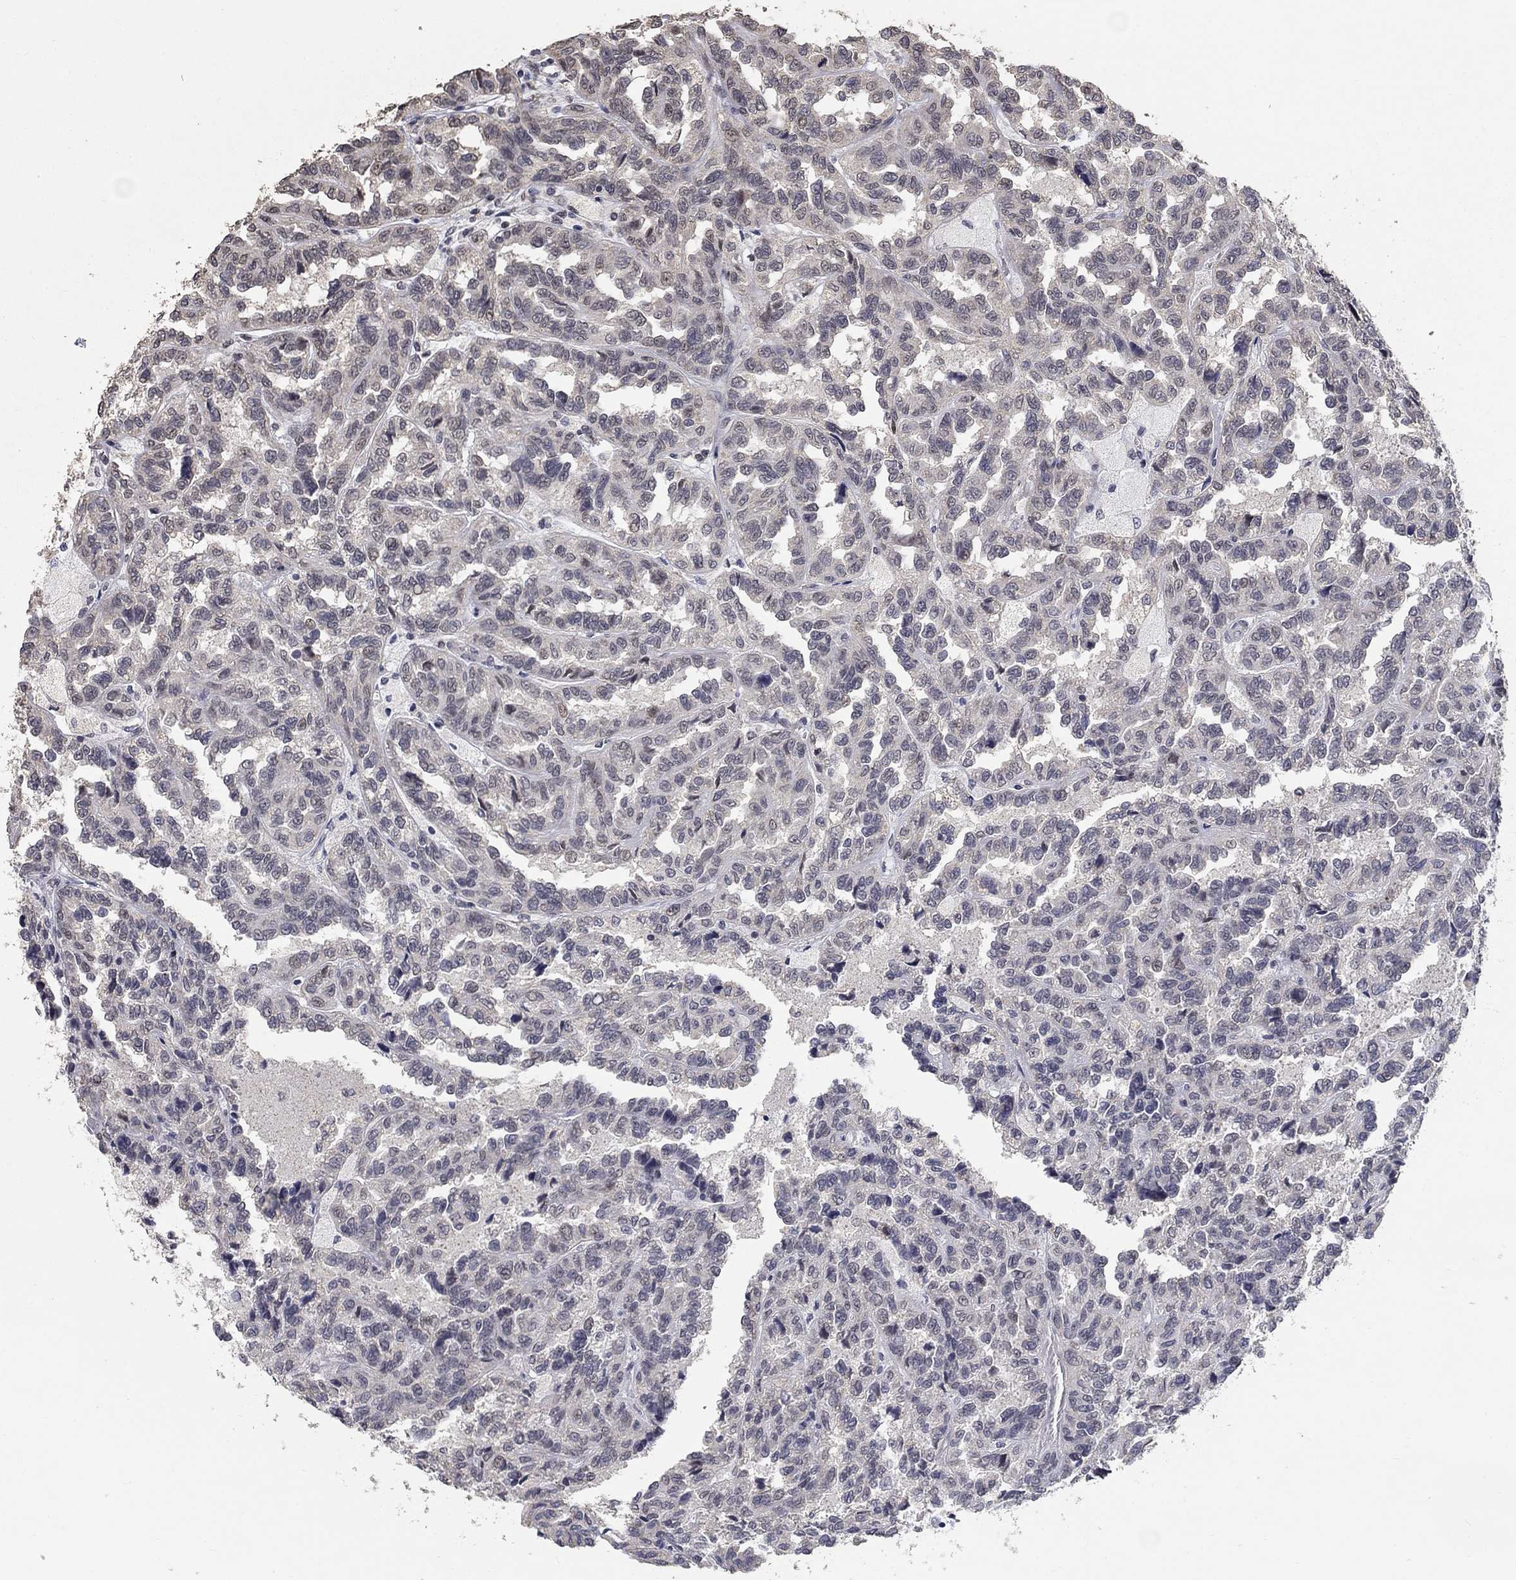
{"staining": {"intensity": "negative", "quantity": "none", "location": "none"}, "tissue": "renal cancer", "cell_type": "Tumor cells", "image_type": "cancer", "snomed": [{"axis": "morphology", "description": "Adenocarcinoma, NOS"}, {"axis": "topography", "description": "Kidney"}], "caption": "A histopathology image of adenocarcinoma (renal) stained for a protein displays no brown staining in tumor cells.", "gene": "SPATA33", "patient": {"sex": "male", "age": 79}}